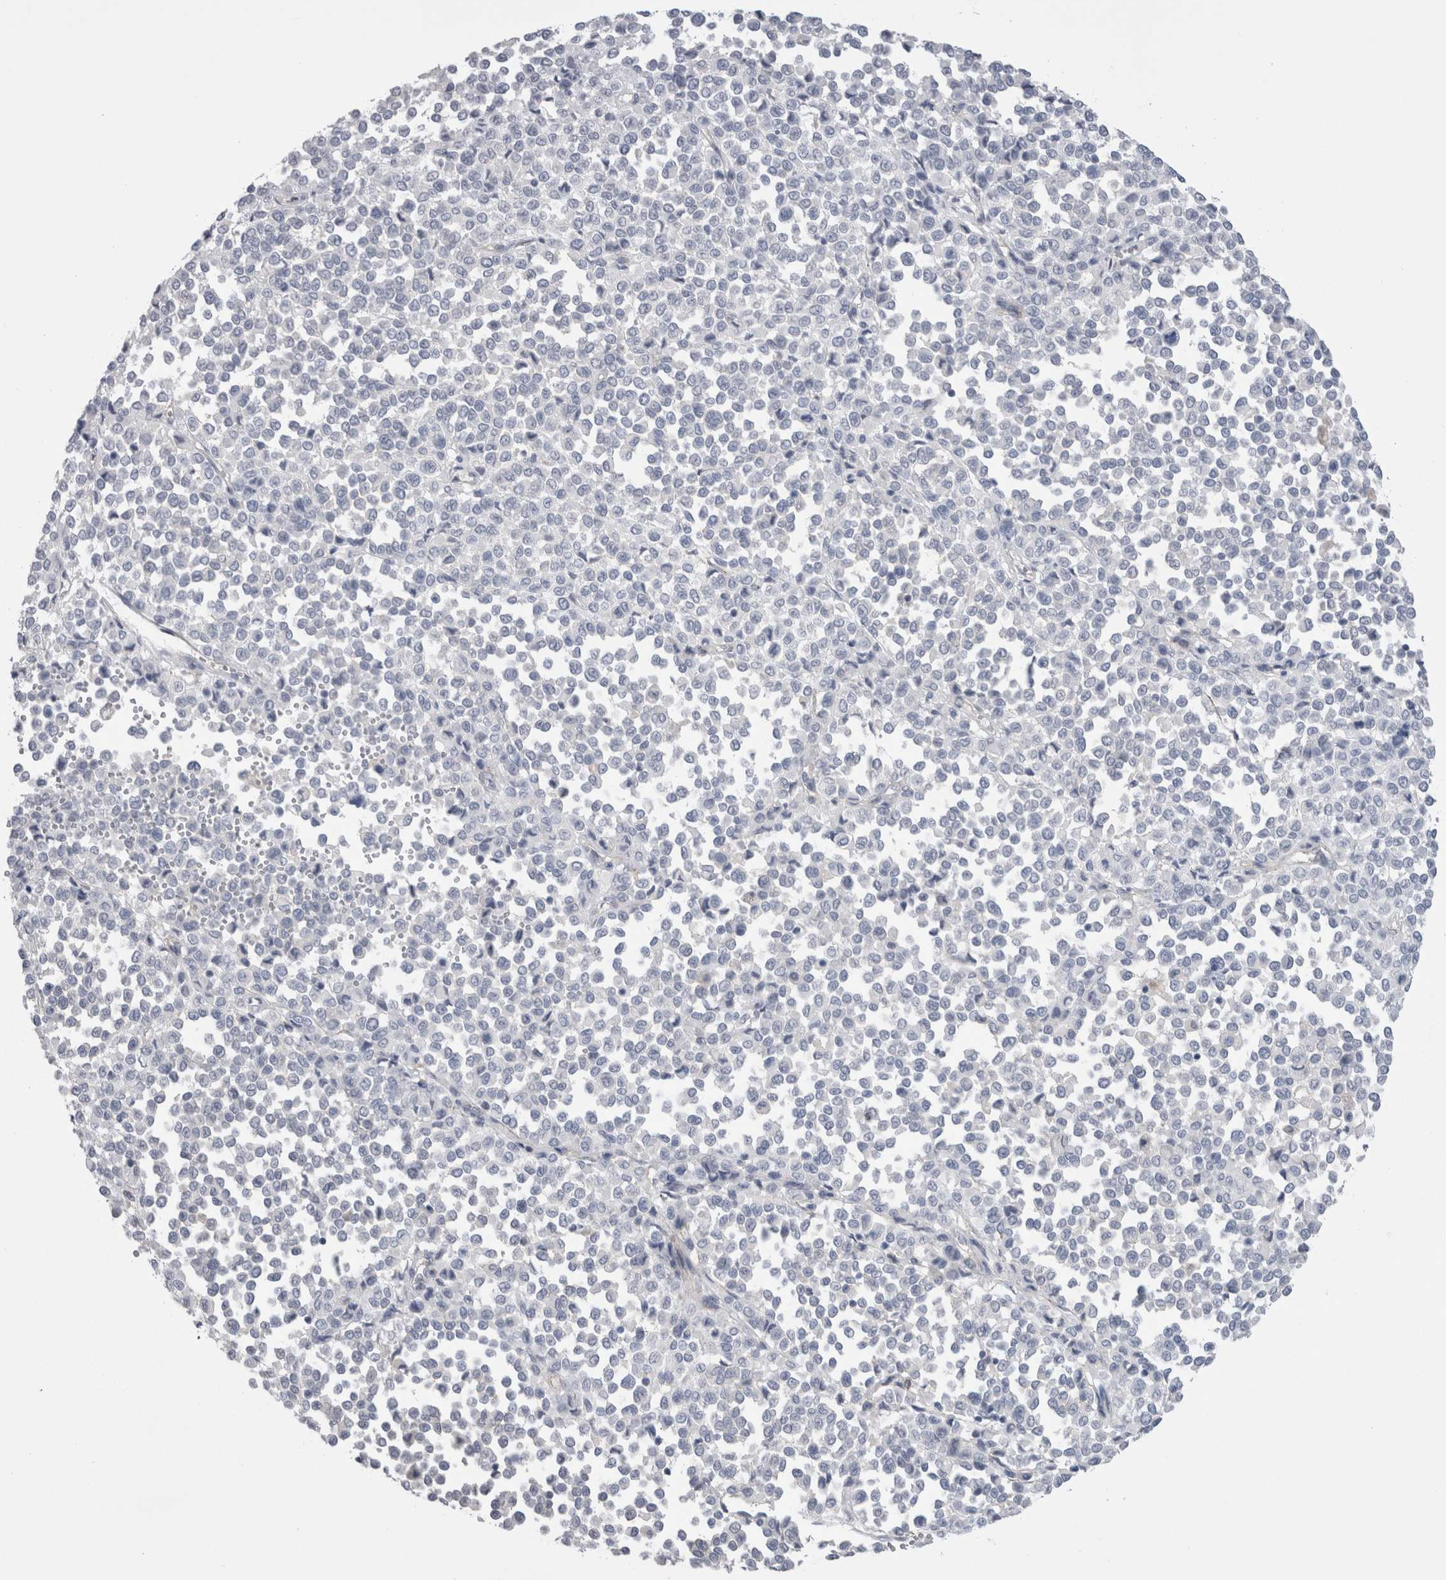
{"staining": {"intensity": "negative", "quantity": "none", "location": "none"}, "tissue": "melanoma", "cell_type": "Tumor cells", "image_type": "cancer", "snomed": [{"axis": "morphology", "description": "Malignant melanoma, Metastatic site"}, {"axis": "topography", "description": "Pancreas"}], "caption": "The immunohistochemistry image has no significant expression in tumor cells of melanoma tissue.", "gene": "EPDR1", "patient": {"sex": "female", "age": 30}}